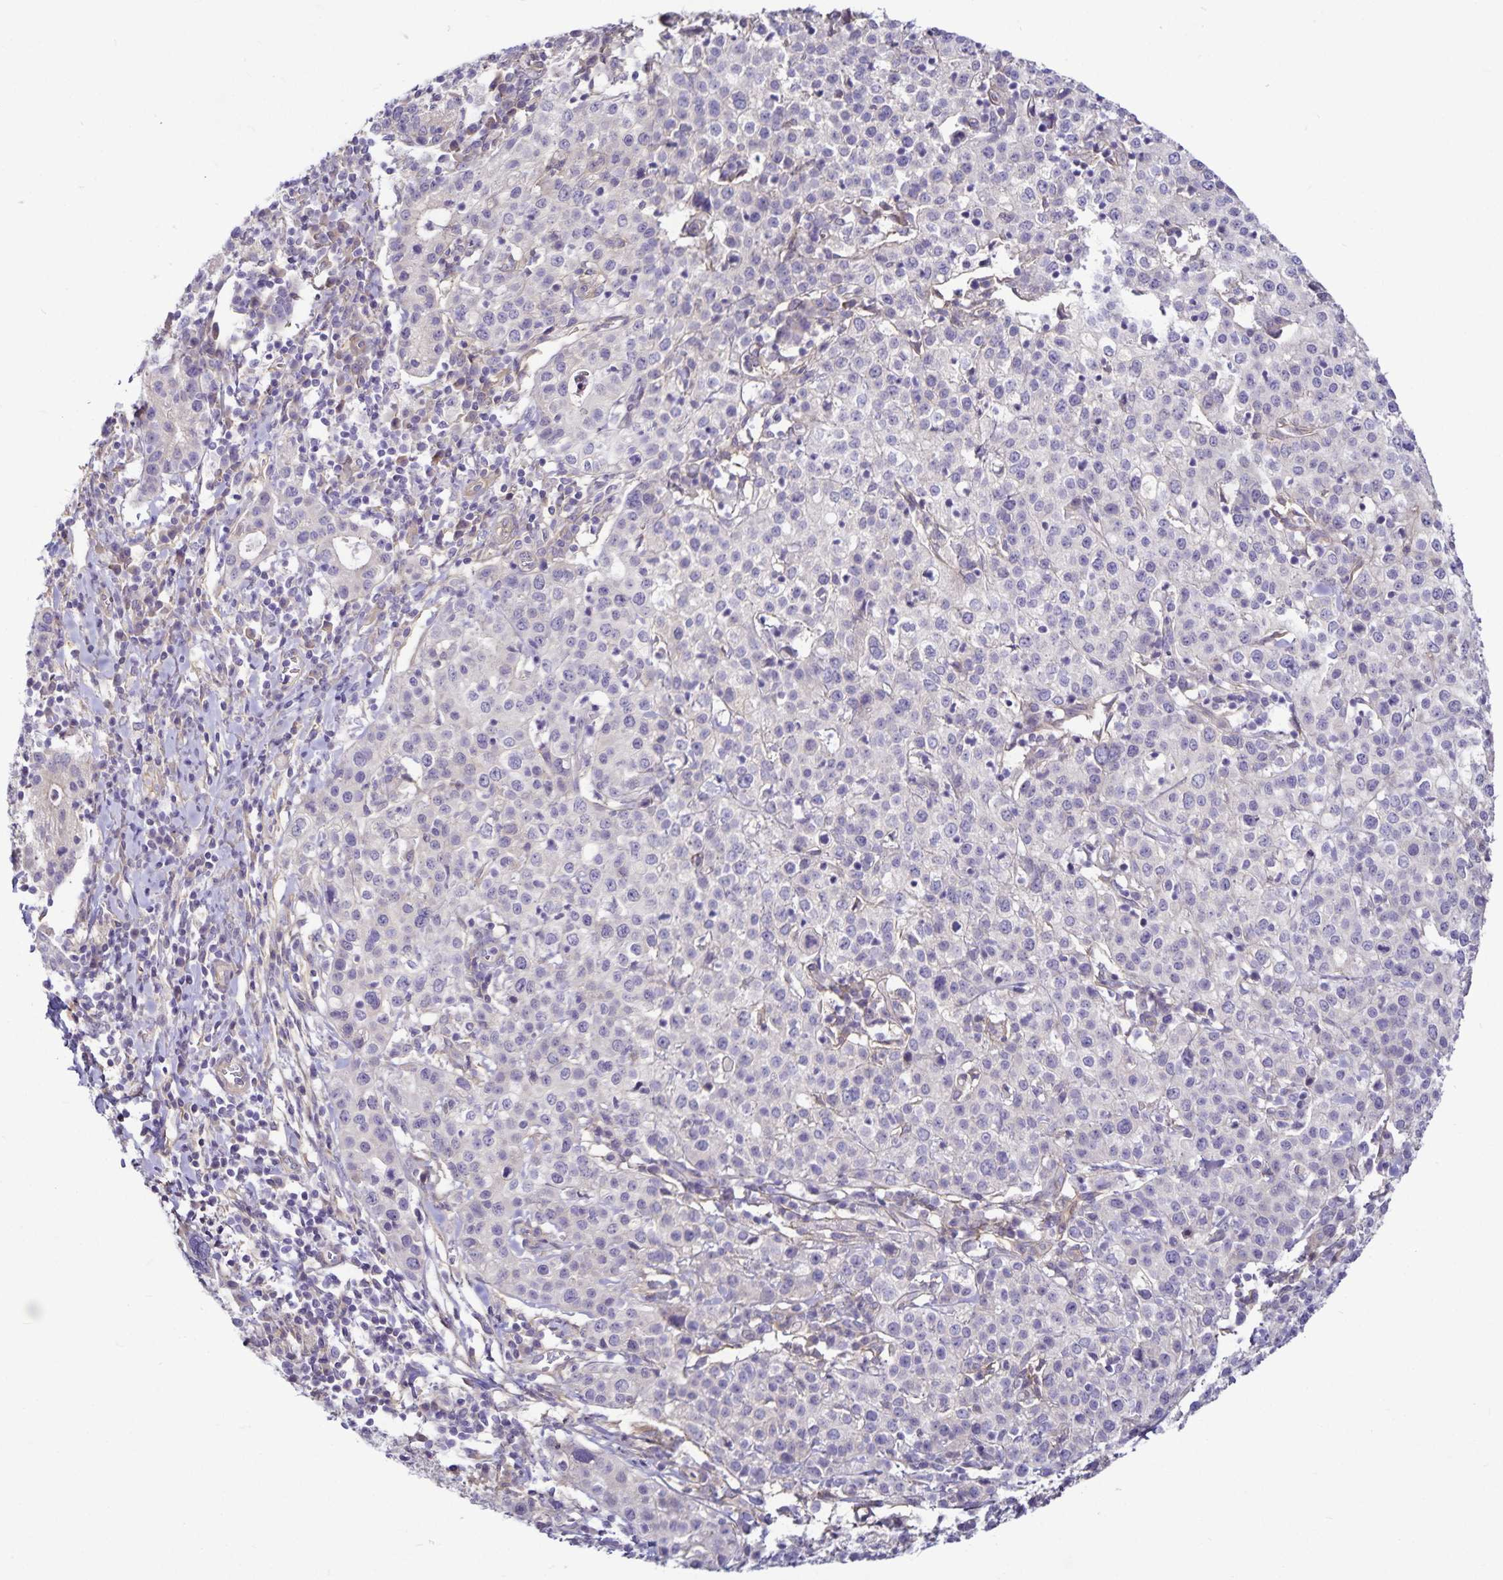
{"staining": {"intensity": "negative", "quantity": "none", "location": "none"}, "tissue": "cervical cancer", "cell_type": "Tumor cells", "image_type": "cancer", "snomed": [{"axis": "morphology", "description": "Normal tissue, NOS"}, {"axis": "morphology", "description": "Adenocarcinoma, NOS"}, {"axis": "topography", "description": "Cervix"}], "caption": "The micrograph reveals no staining of tumor cells in cervical cancer.", "gene": "GNG12", "patient": {"sex": "female", "age": 44}}